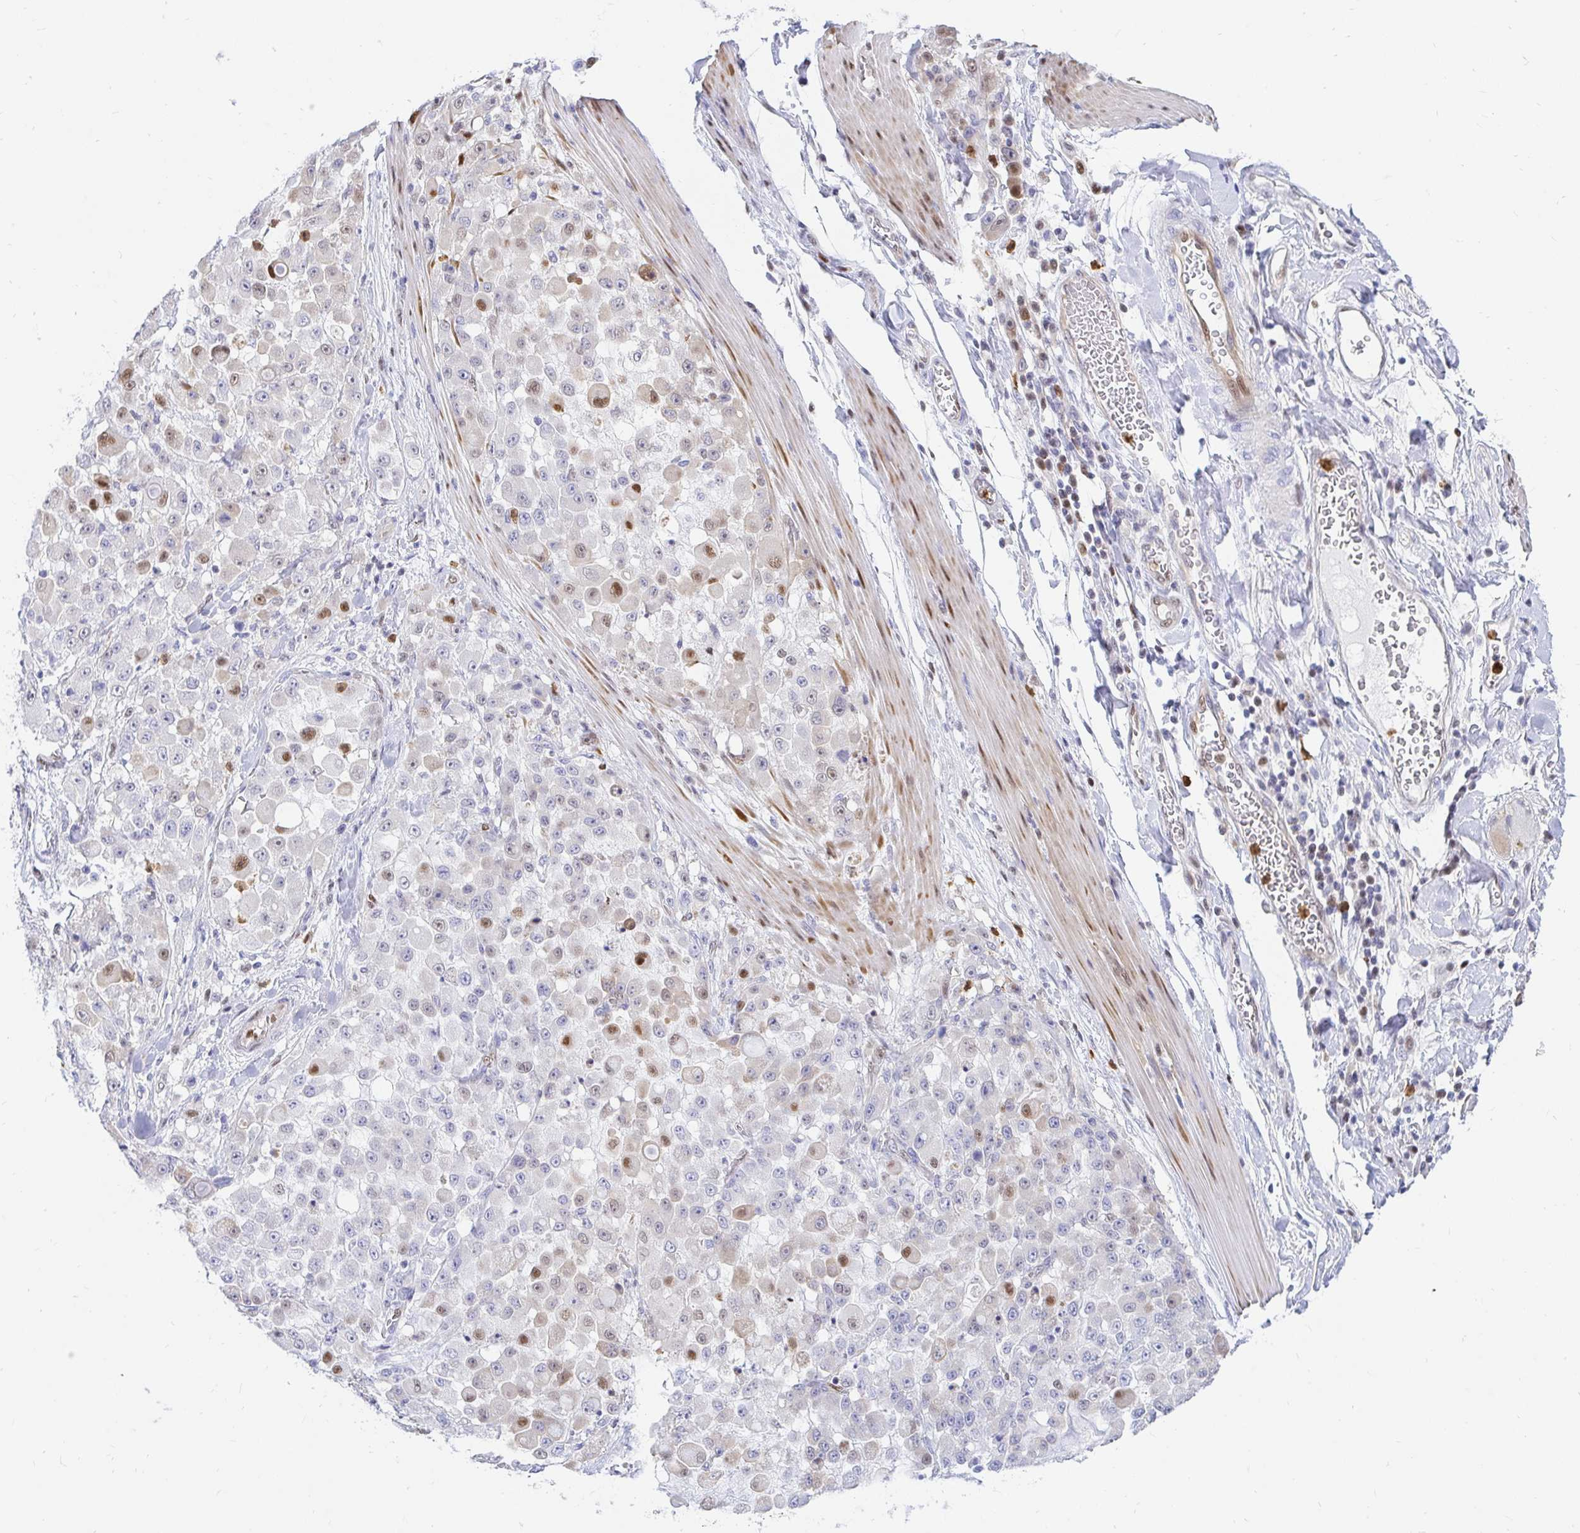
{"staining": {"intensity": "moderate", "quantity": "<25%", "location": "nuclear"}, "tissue": "stomach cancer", "cell_type": "Tumor cells", "image_type": "cancer", "snomed": [{"axis": "morphology", "description": "Adenocarcinoma, NOS"}, {"axis": "topography", "description": "Stomach"}], "caption": "Stomach cancer (adenocarcinoma) stained with a protein marker displays moderate staining in tumor cells.", "gene": "HINFP", "patient": {"sex": "female", "age": 76}}